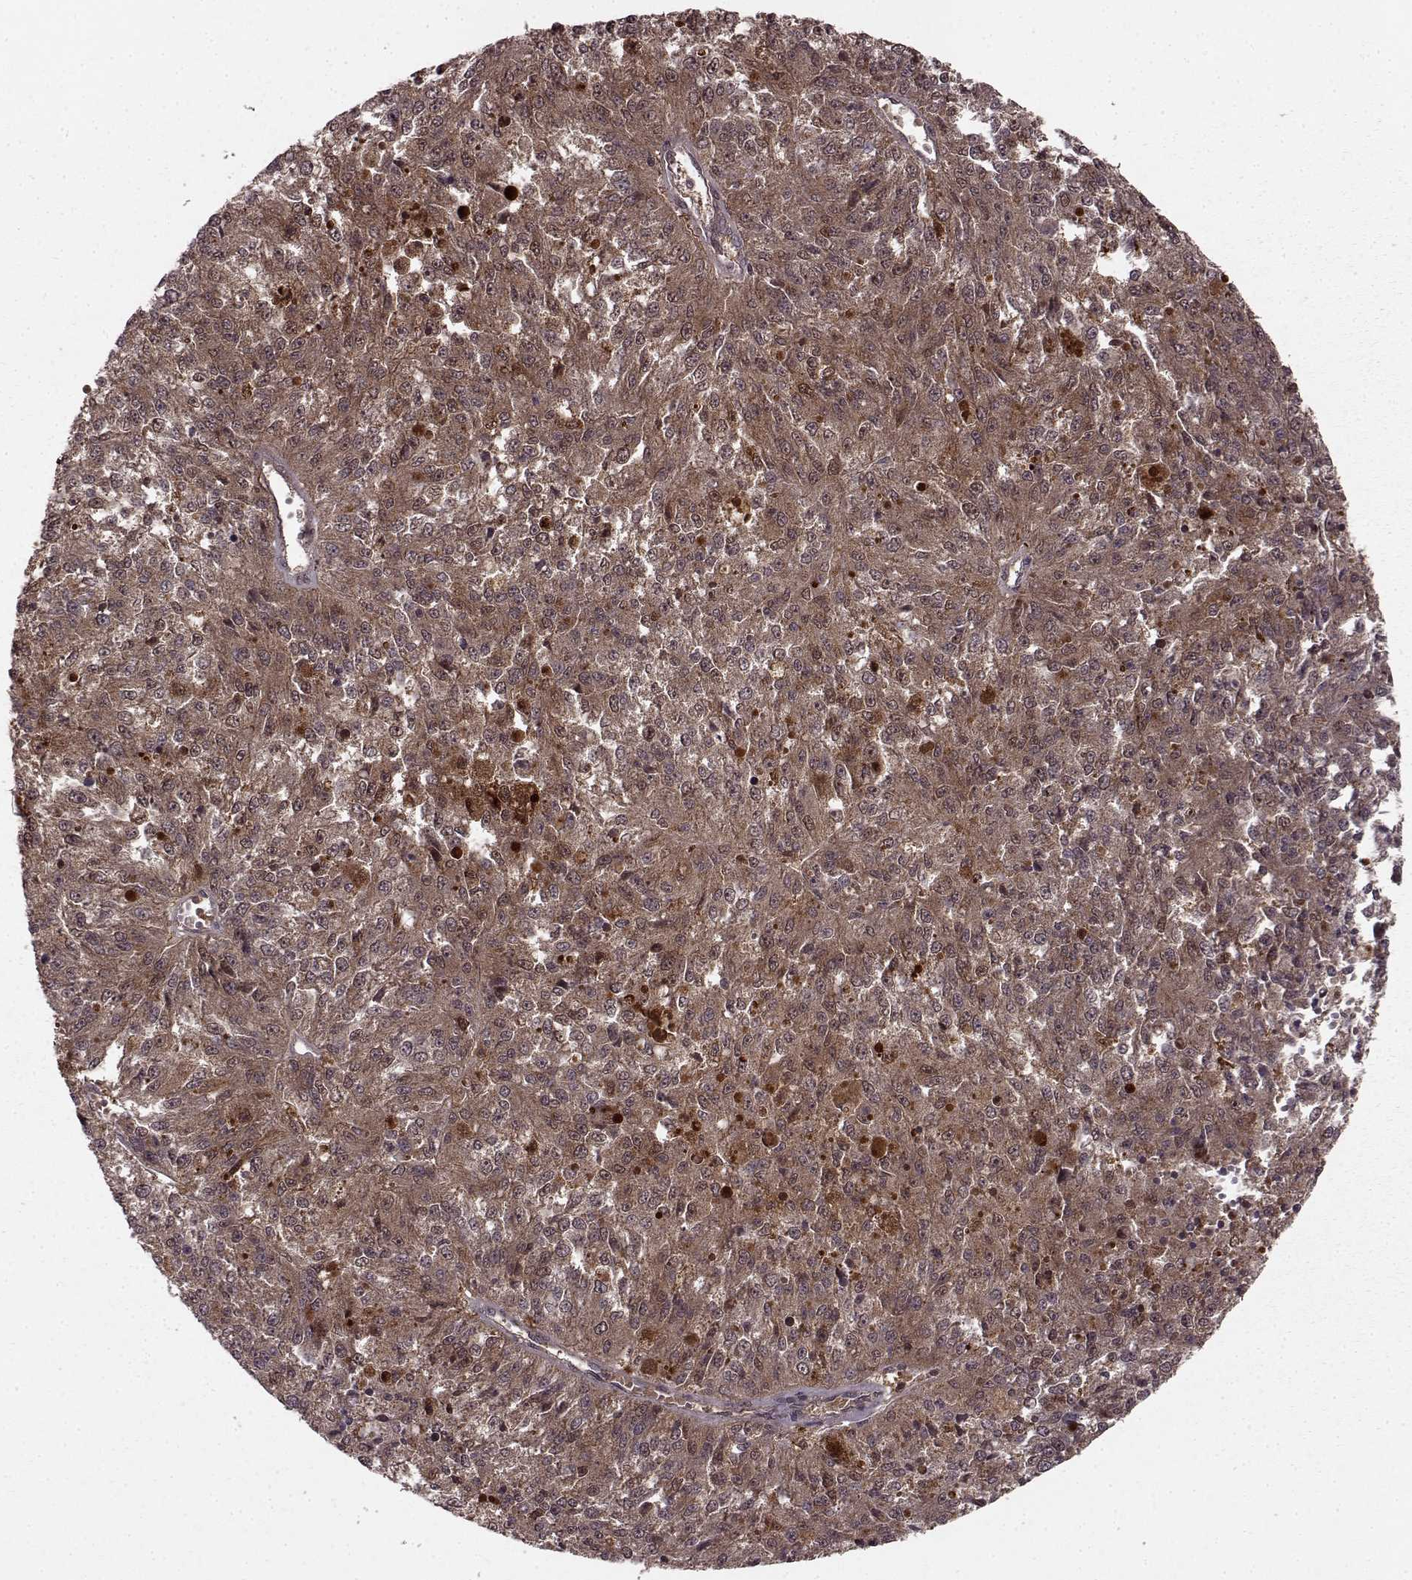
{"staining": {"intensity": "moderate", "quantity": ">75%", "location": "cytoplasmic/membranous"}, "tissue": "melanoma", "cell_type": "Tumor cells", "image_type": "cancer", "snomed": [{"axis": "morphology", "description": "Malignant melanoma, Metastatic site"}, {"axis": "topography", "description": "Lymph node"}], "caption": "Melanoma stained with IHC displays moderate cytoplasmic/membranous expression in approximately >75% of tumor cells. (DAB IHC with brightfield microscopy, high magnification).", "gene": "GSS", "patient": {"sex": "female", "age": 64}}